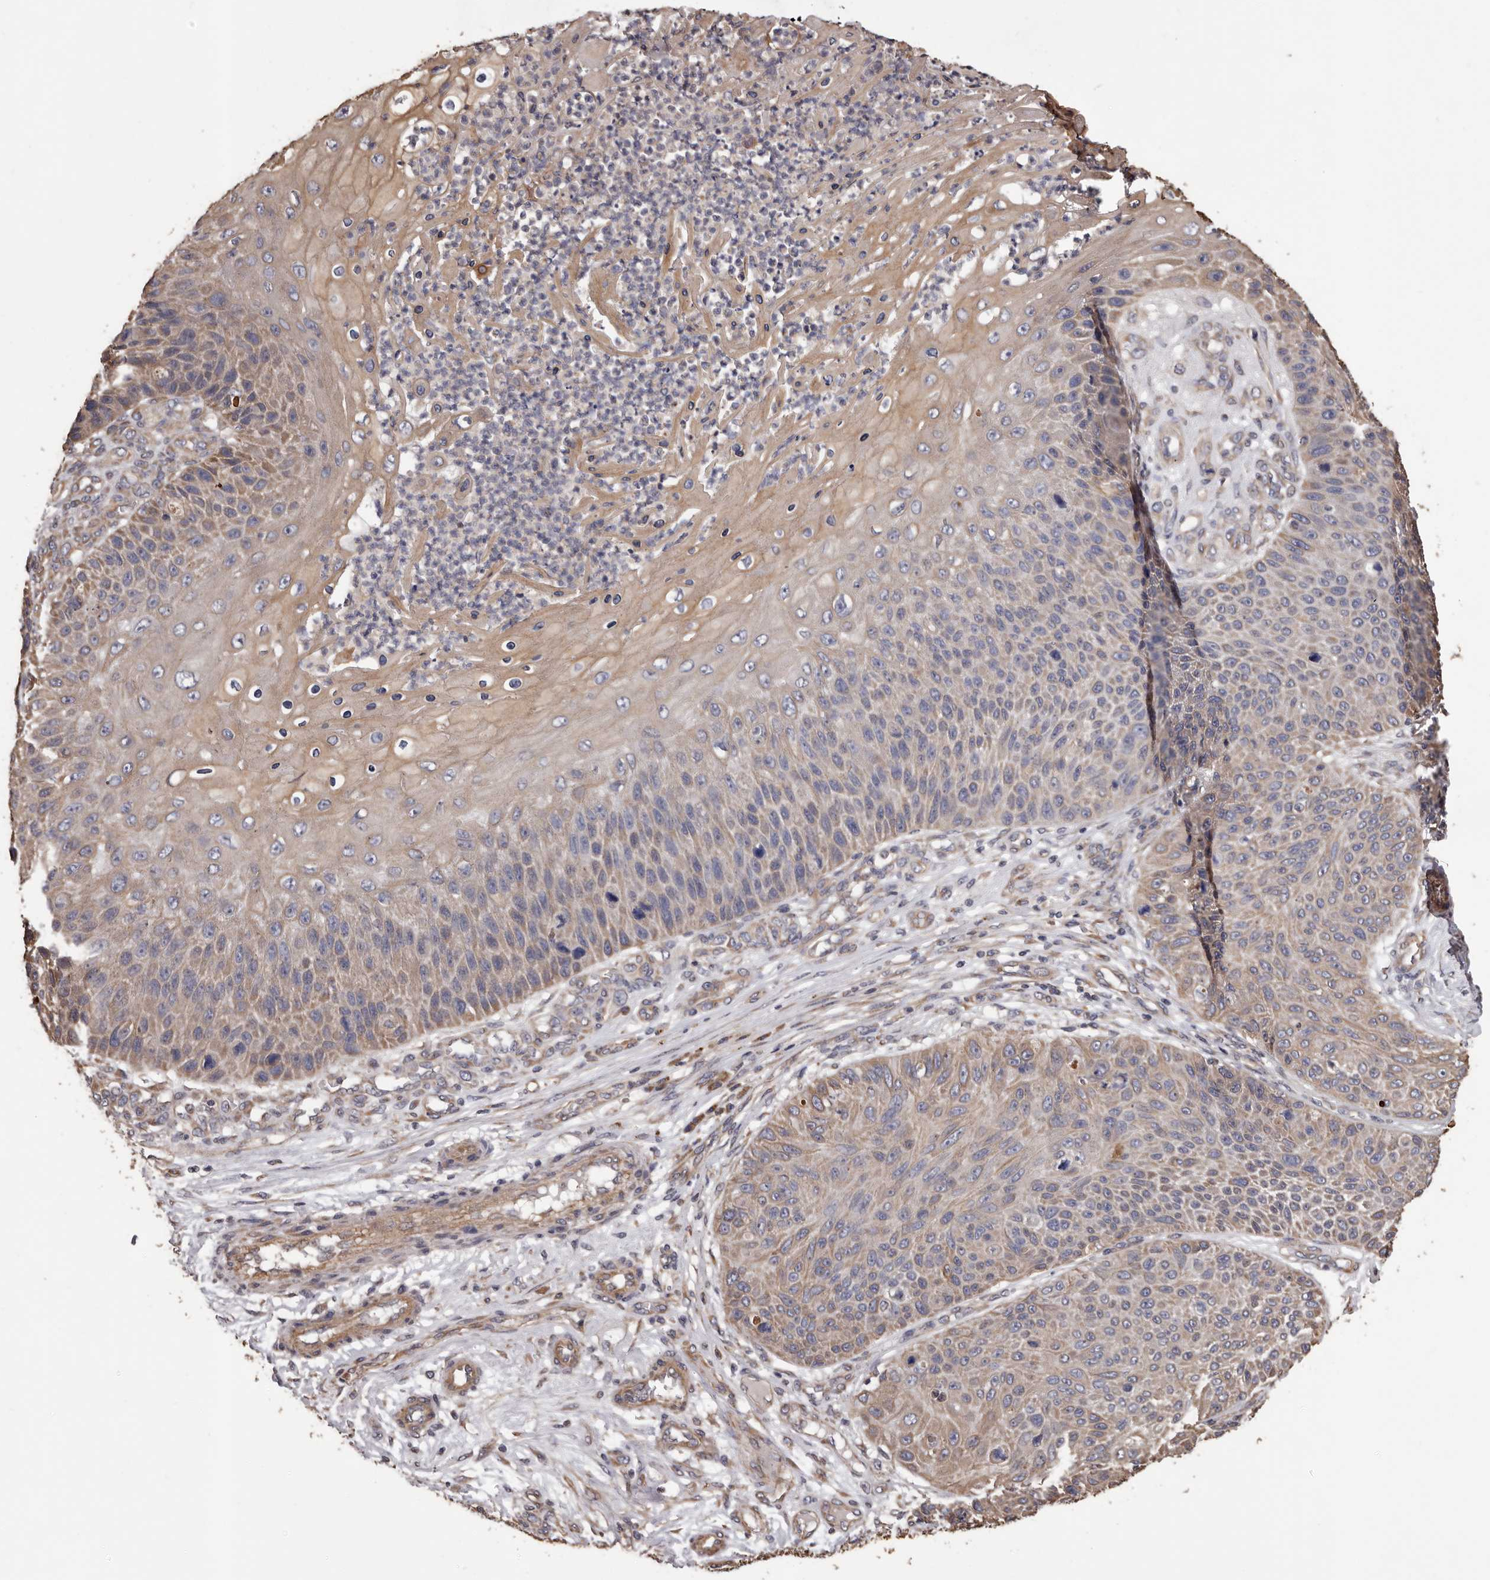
{"staining": {"intensity": "weak", "quantity": "25%-75%", "location": "cytoplasmic/membranous"}, "tissue": "skin cancer", "cell_type": "Tumor cells", "image_type": "cancer", "snomed": [{"axis": "morphology", "description": "Squamous cell carcinoma, NOS"}, {"axis": "topography", "description": "Skin"}], "caption": "A high-resolution micrograph shows IHC staining of squamous cell carcinoma (skin), which reveals weak cytoplasmic/membranous staining in about 25%-75% of tumor cells. (IHC, brightfield microscopy, high magnification).", "gene": "CEP104", "patient": {"sex": "female", "age": 88}}